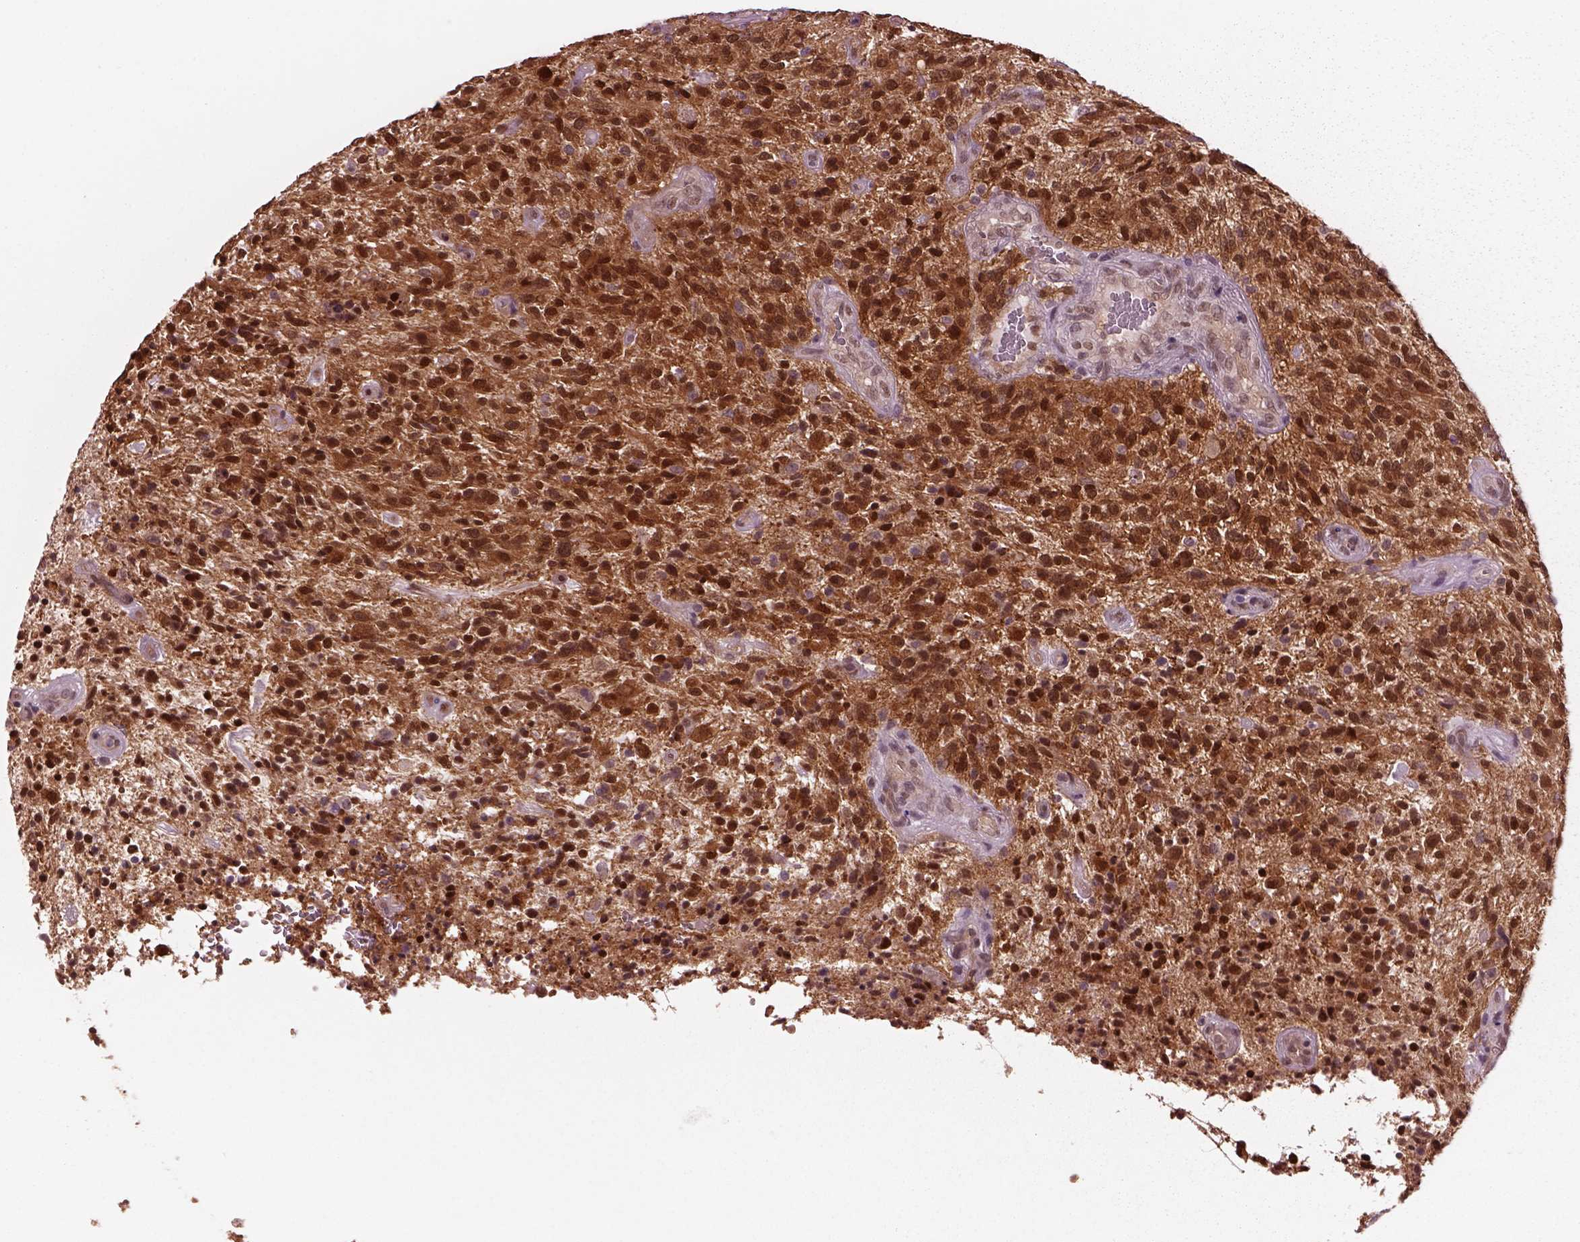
{"staining": {"intensity": "negative", "quantity": "none", "location": "none"}, "tissue": "glioma", "cell_type": "Tumor cells", "image_type": "cancer", "snomed": [{"axis": "morphology", "description": "Glioma, malignant, High grade"}, {"axis": "topography", "description": "Brain"}], "caption": "Malignant glioma (high-grade) was stained to show a protein in brown. There is no significant expression in tumor cells. The staining is performed using DAB brown chromogen with nuclei counter-stained in using hematoxylin.", "gene": "SRI", "patient": {"sex": "male", "age": 47}}